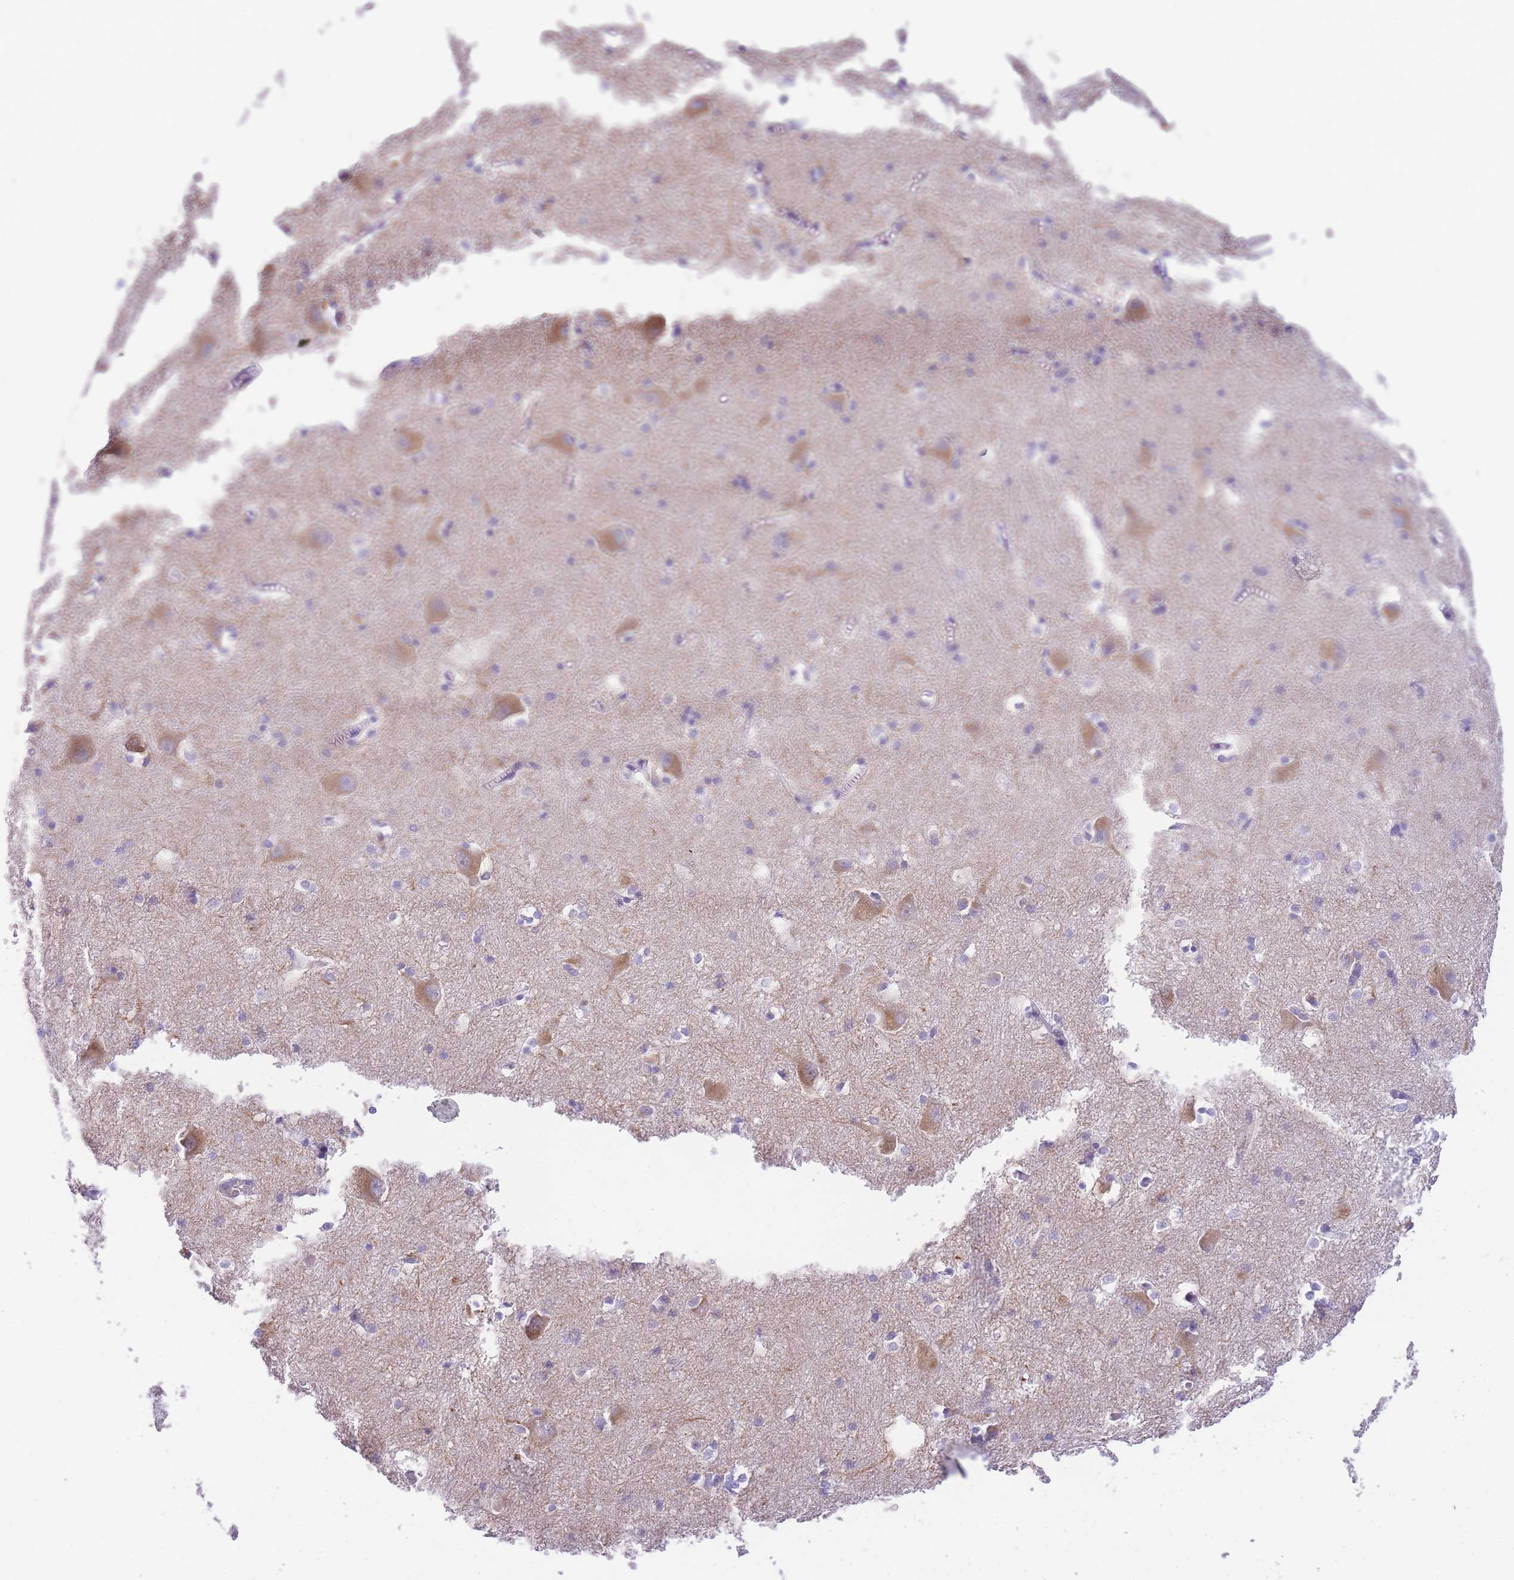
{"staining": {"intensity": "moderate", "quantity": "<25%", "location": "cytoplasmic/membranous"}, "tissue": "caudate", "cell_type": "Glial cells", "image_type": "normal", "snomed": [{"axis": "morphology", "description": "Normal tissue, NOS"}, {"axis": "topography", "description": "Lateral ventricle wall"}], "caption": "Moderate cytoplasmic/membranous expression for a protein is seen in about <25% of glial cells of unremarkable caudate using IHC.", "gene": "EPN2", "patient": {"sex": "male", "age": 37}}